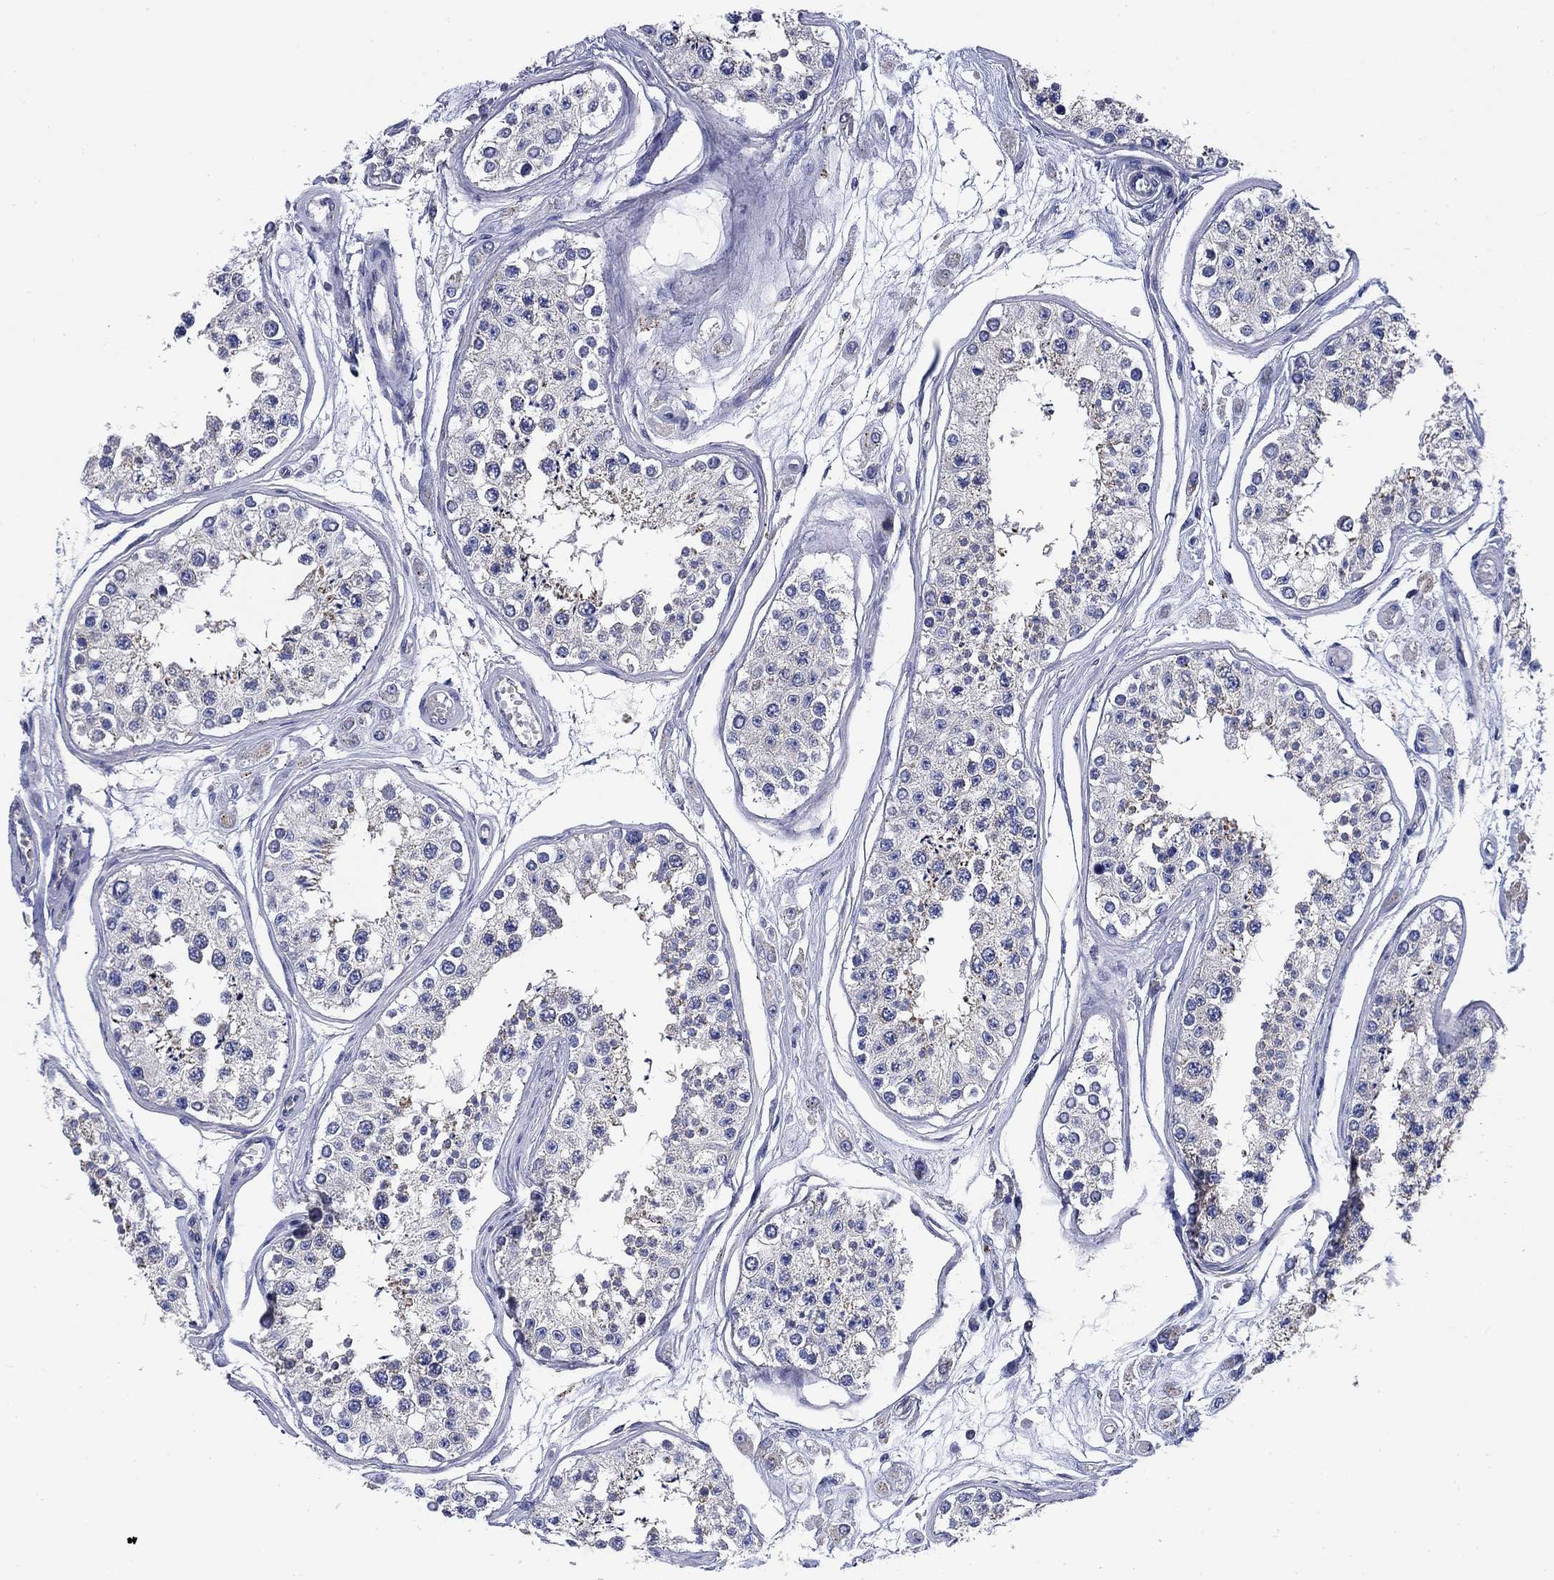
{"staining": {"intensity": "moderate", "quantity": "<25%", "location": "cytoplasmic/membranous"}, "tissue": "testis", "cell_type": "Cells in seminiferous ducts", "image_type": "normal", "snomed": [{"axis": "morphology", "description": "Normal tissue, NOS"}, {"axis": "topography", "description": "Testis"}], "caption": "Immunohistochemical staining of unremarkable testis demonstrates low levels of moderate cytoplasmic/membranous staining in about <25% of cells in seminiferous ducts.", "gene": "NACAD", "patient": {"sex": "male", "age": 25}}